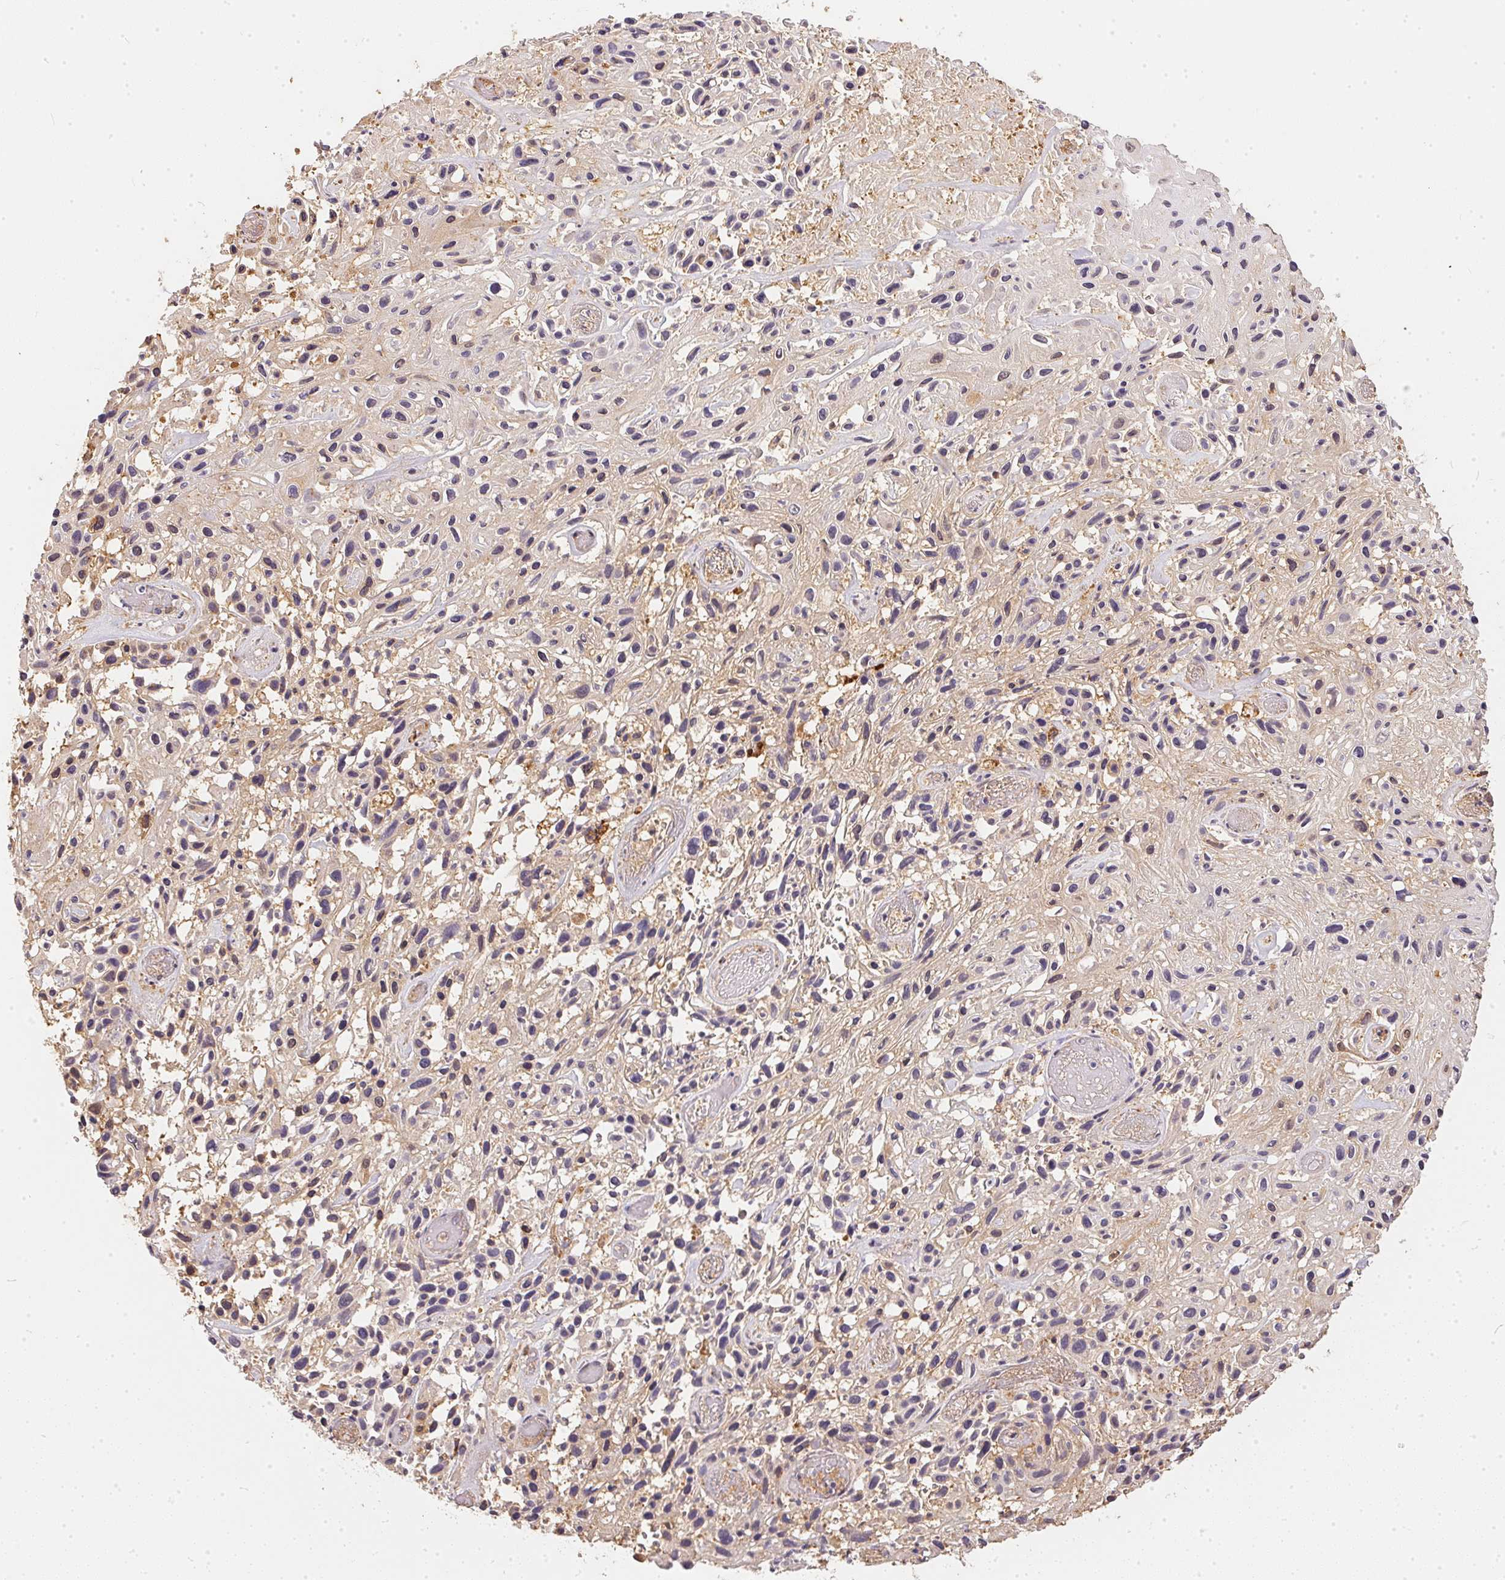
{"staining": {"intensity": "negative", "quantity": "none", "location": "none"}, "tissue": "skin cancer", "cell_type": "Tumor cells", "image_type": "cancer", "snomed": [{"axis": "morphology", "description": "Squamous cell carcinoma, NOS"}, {"axis": "topography", "description": "Skin"}], "caption": "This is an immunohistochemistry (IHC) micrograph of squamous cell carcinoma (skin). There is no staining in tumor cells.", "gene": "BLMH", "patient": {"sex": "male", "age": 82}}